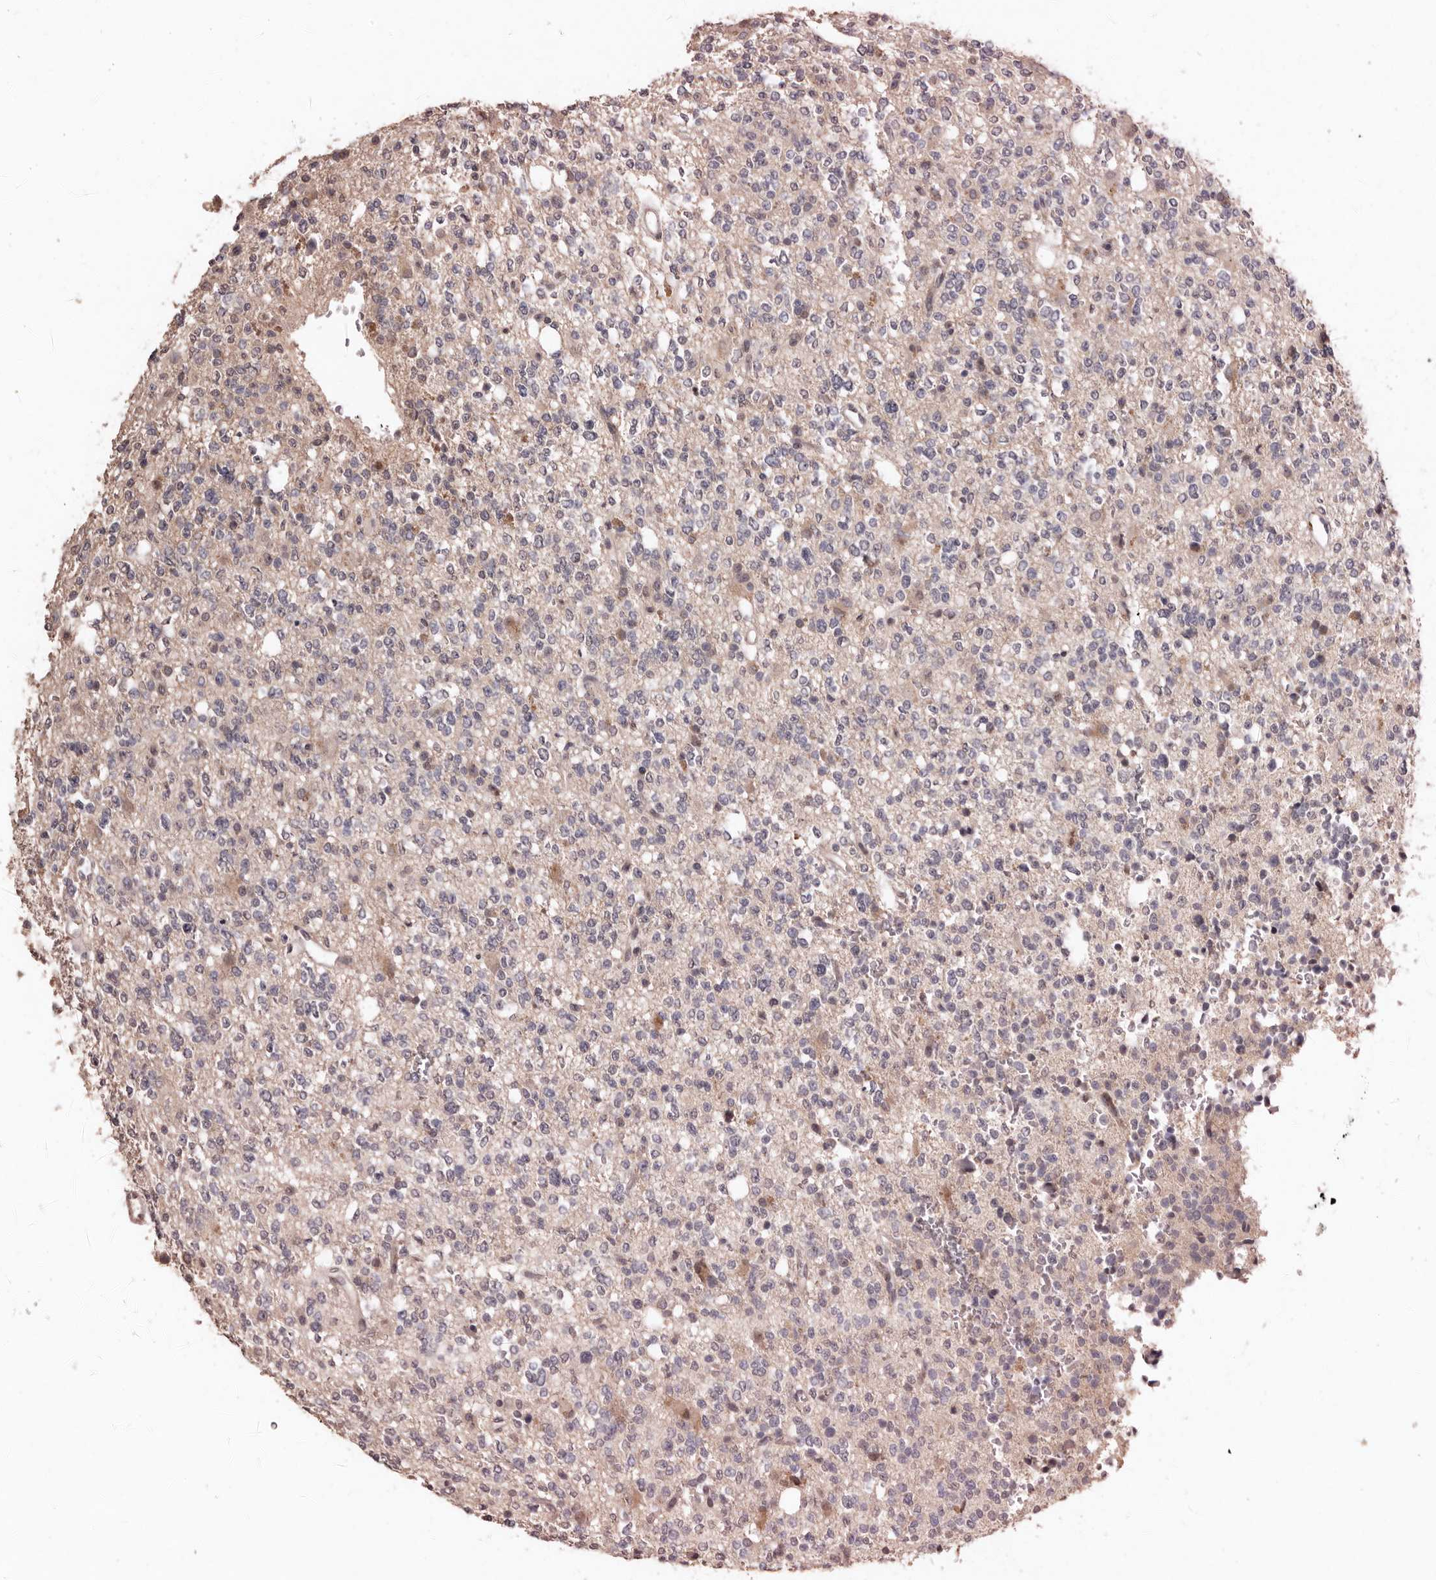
{"staining": {"intensity": "negative", "quantity": "none", "location": "none"}, "tissue": "glioma", "cell_type": "Tumor cells", "image_type": "cancer", "snomed": [{"axis": "morphology", "description": "Glioma, malignant, High grade"}, {"axis": "topography", "description": "Brain"}], "caption": "Tumor cells are negative for protein expression in human glioma.", "gene": "SULT1E1", "patient": {"sex": "female", "age": 62}}